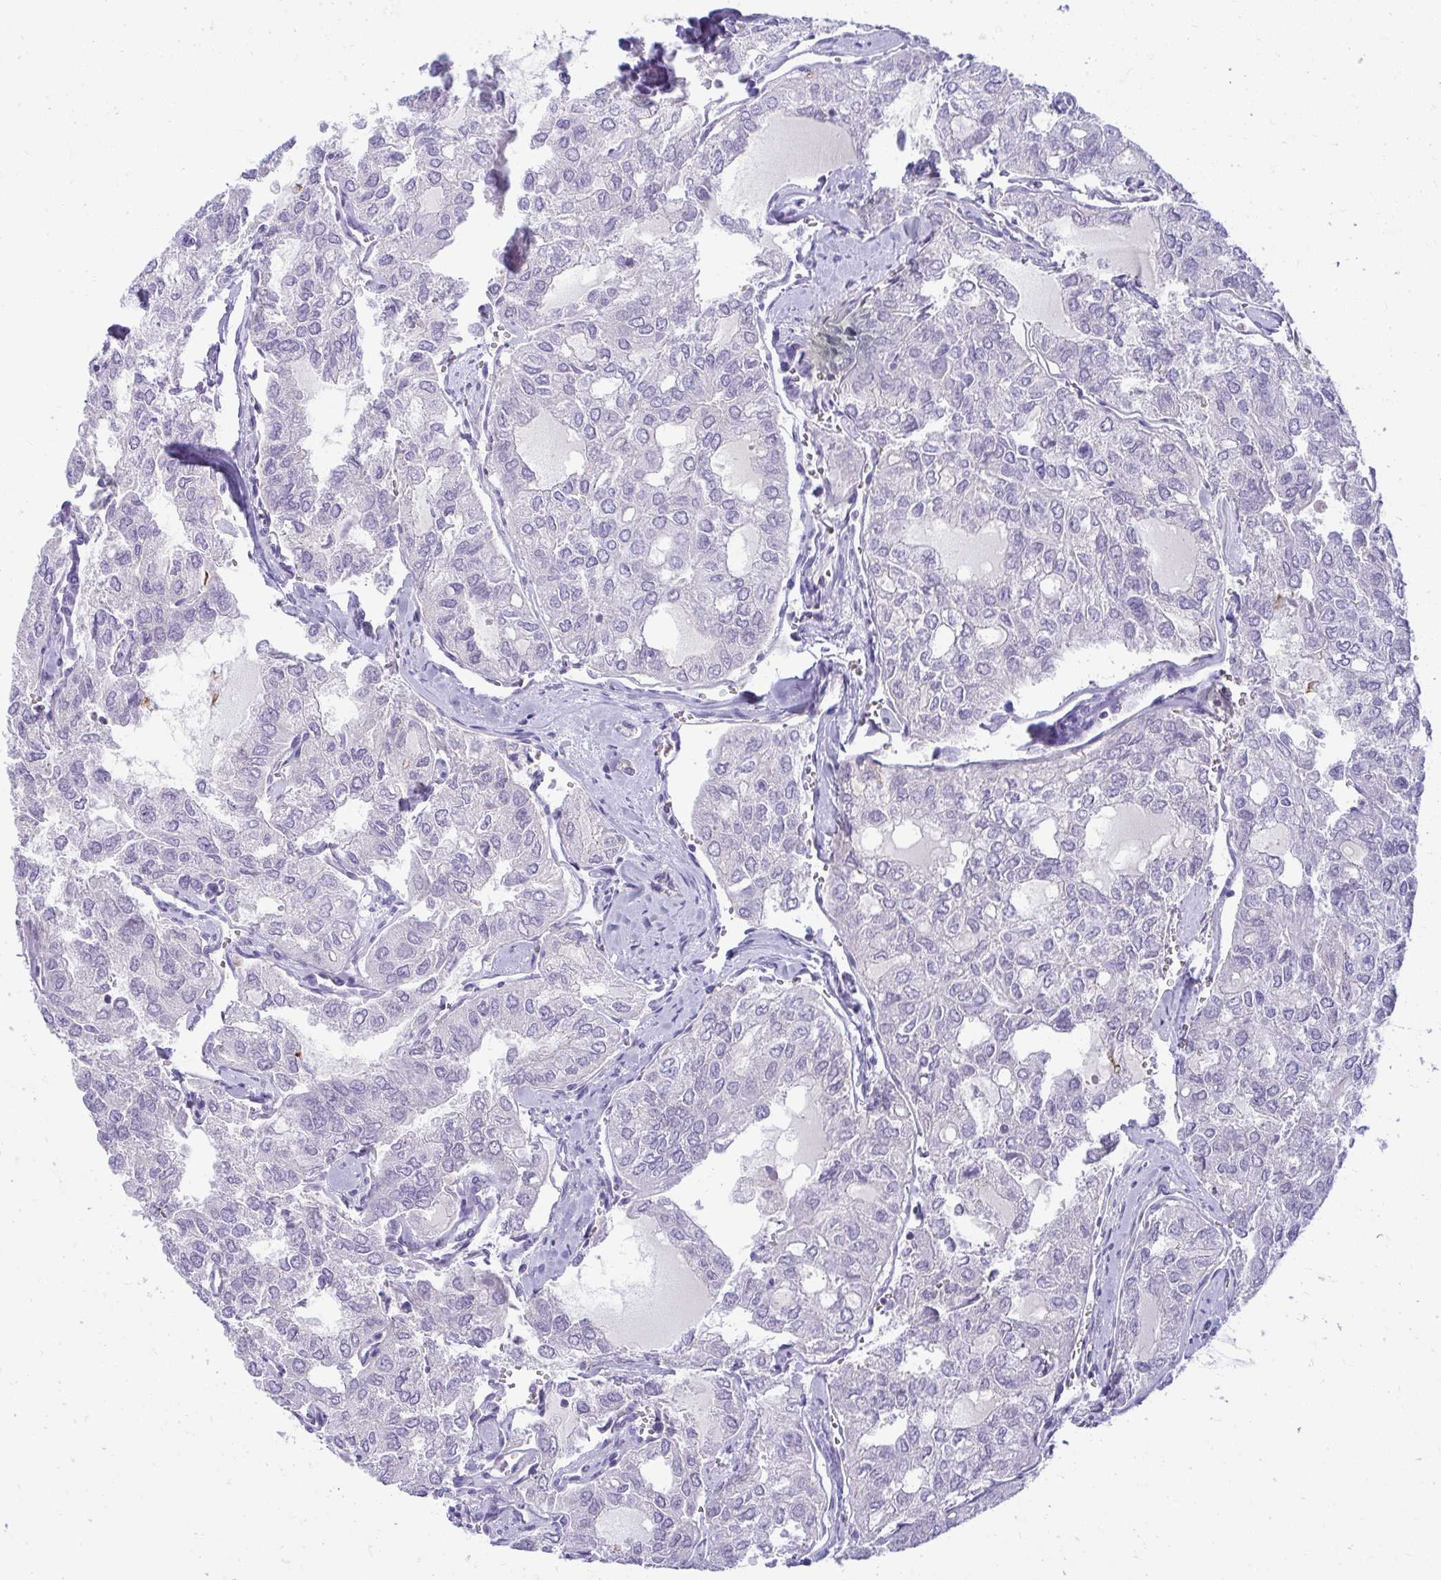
{"staining": {"intensity": "negative", "quantity": "none", "location": "none"}, "tissue": "thyroid cancer", "cell_type": "Tumor cells", "image_type": "cancer", "snomed": [{"axis": "morphology", "description": "Follicular adenoma carcinoma, NOS"}, {"axis": "topography", "description": "Thyroid gland"}], "caption": "The immunohistochemistry photomicrograph has no significant staining in tumor cells of follicular adenoma carcinoma (thyroid) tissue.", "gene": "VPS4B", "patient": {"sex": "male", "age": 75}}